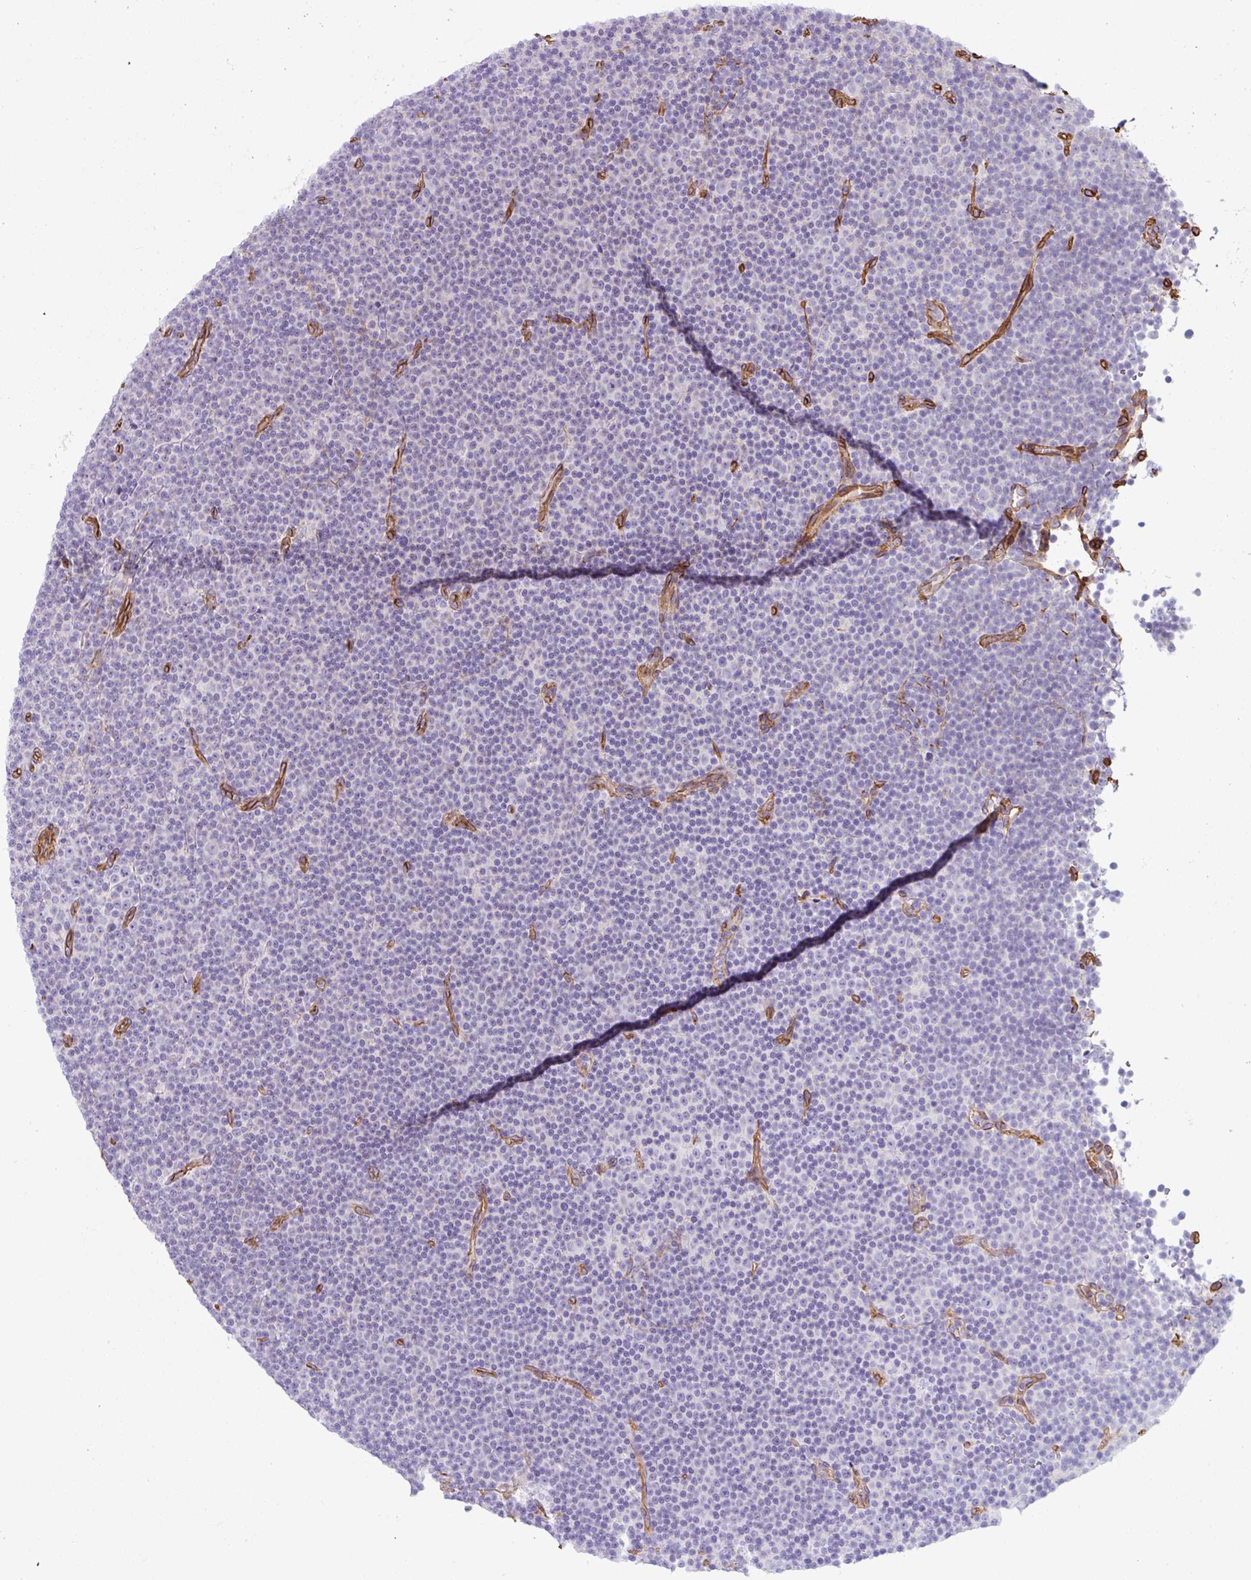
{"staining": {"intensity": "negative", "quantity": "none", "location": "none"}, "tissue": "lymphoma", "cell_type": "Tumor cells", "image_type": "cancer", "snomed": [{"axis": "morphology", "description": "Malignant lymphoma, non-Hodgkin's type, Low grade"}, {"axis": "topography", "description": "Lymph node"}], "caption": "Tumor cells are negative for protein expression in human lymphoma.", "gene": "ANKUB1", "patient": {"sex": "female", "age": 67}}